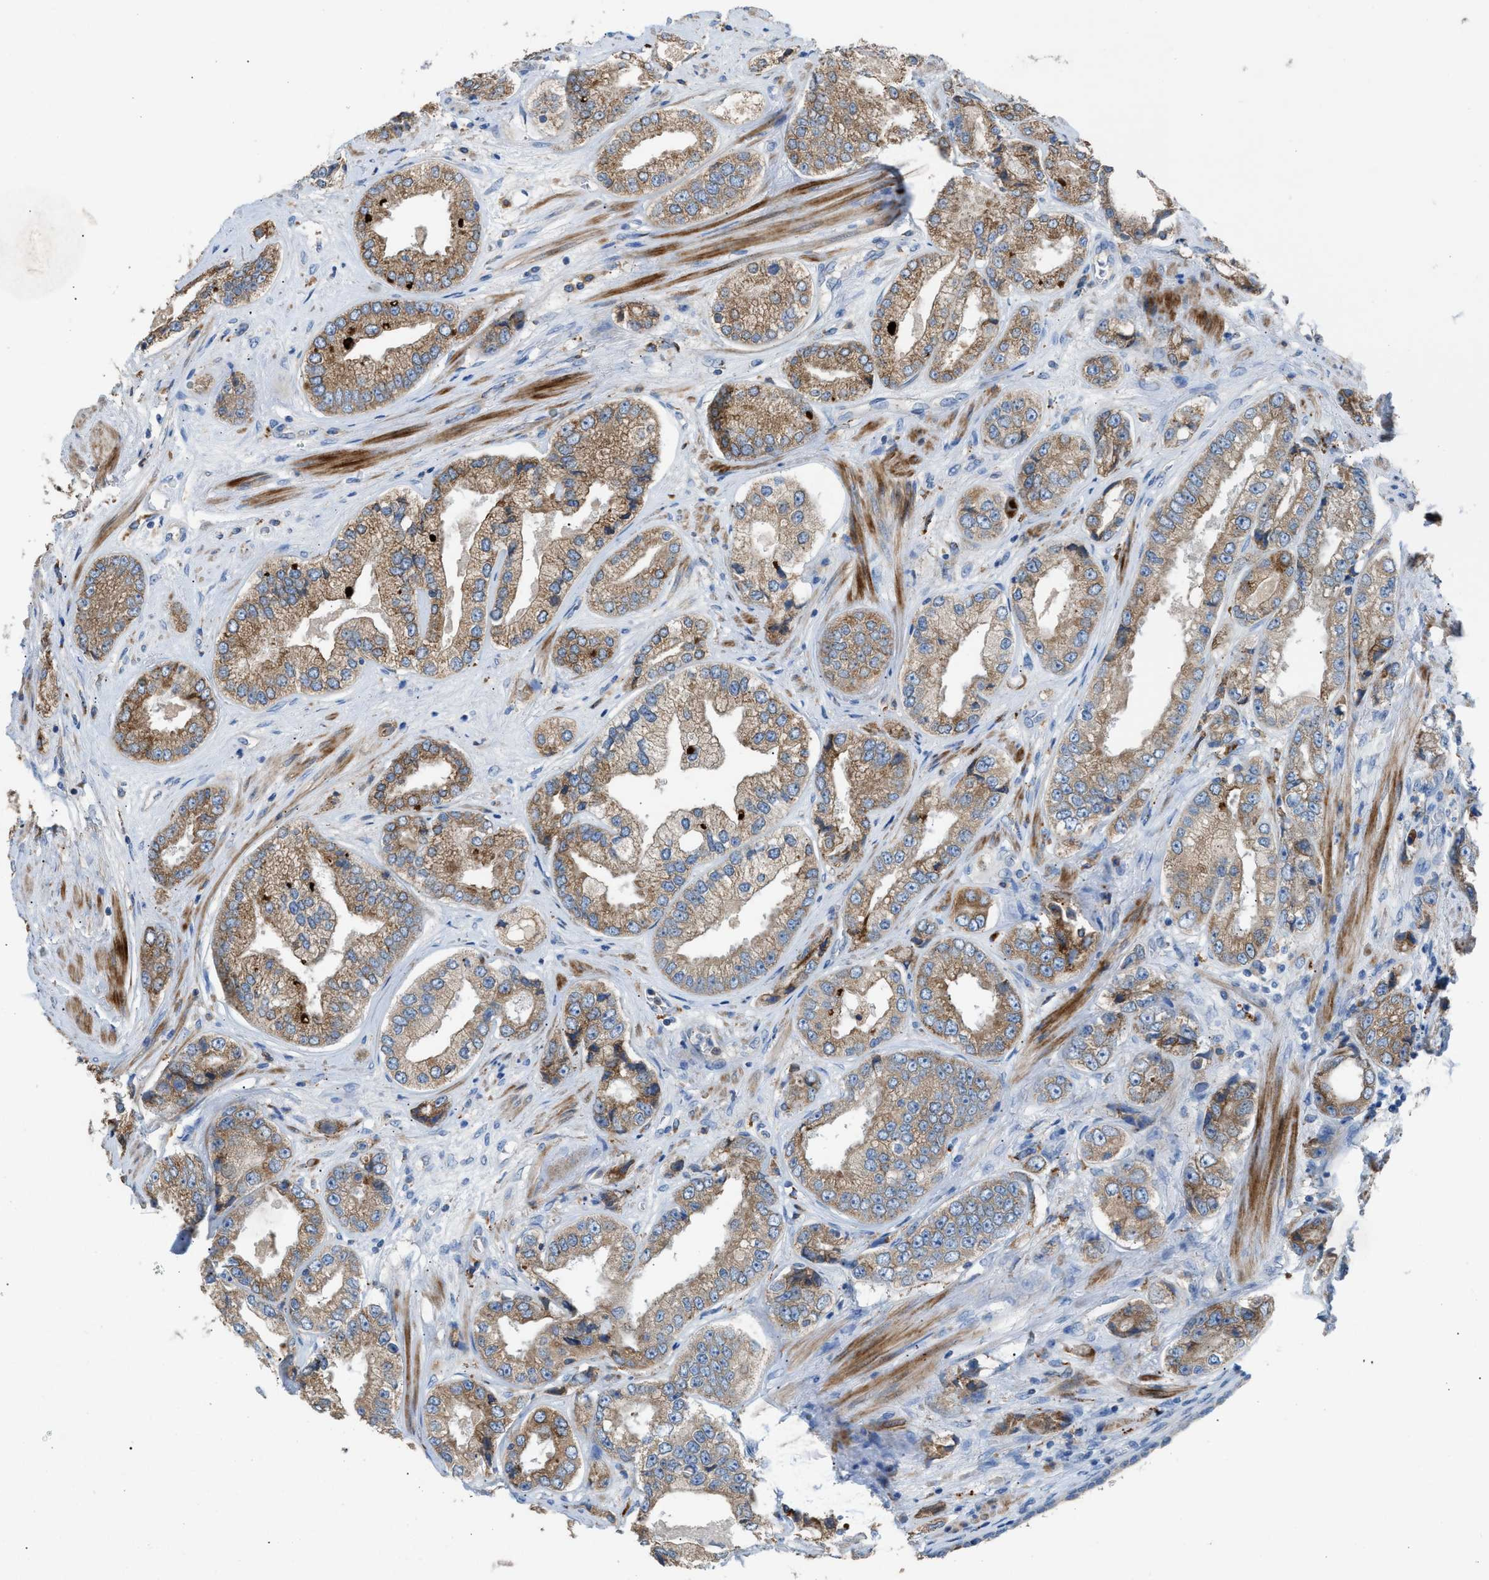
{"staining": {"intensity": "weak", "quantity": ">75%", "location": "cytoplasmic/membranous"}, "tissue": "prostate cancer", "cell_type": "Tumor cells", "image_type": "cancer", "snomed": [{"axis": "morphology", "description": "Adenocarcinoma, High grade"}, {"axis": "topography", "description": "Prostate"}], "caption": "Protein analysis of adenocarcinoma (high-grade) (prostate) tissue reveals weak cytoplasmic/membranous positivity in about >75% of tumor cells.", "gene": "AOAH", "patient": {"sex": "male", "age": 61}}